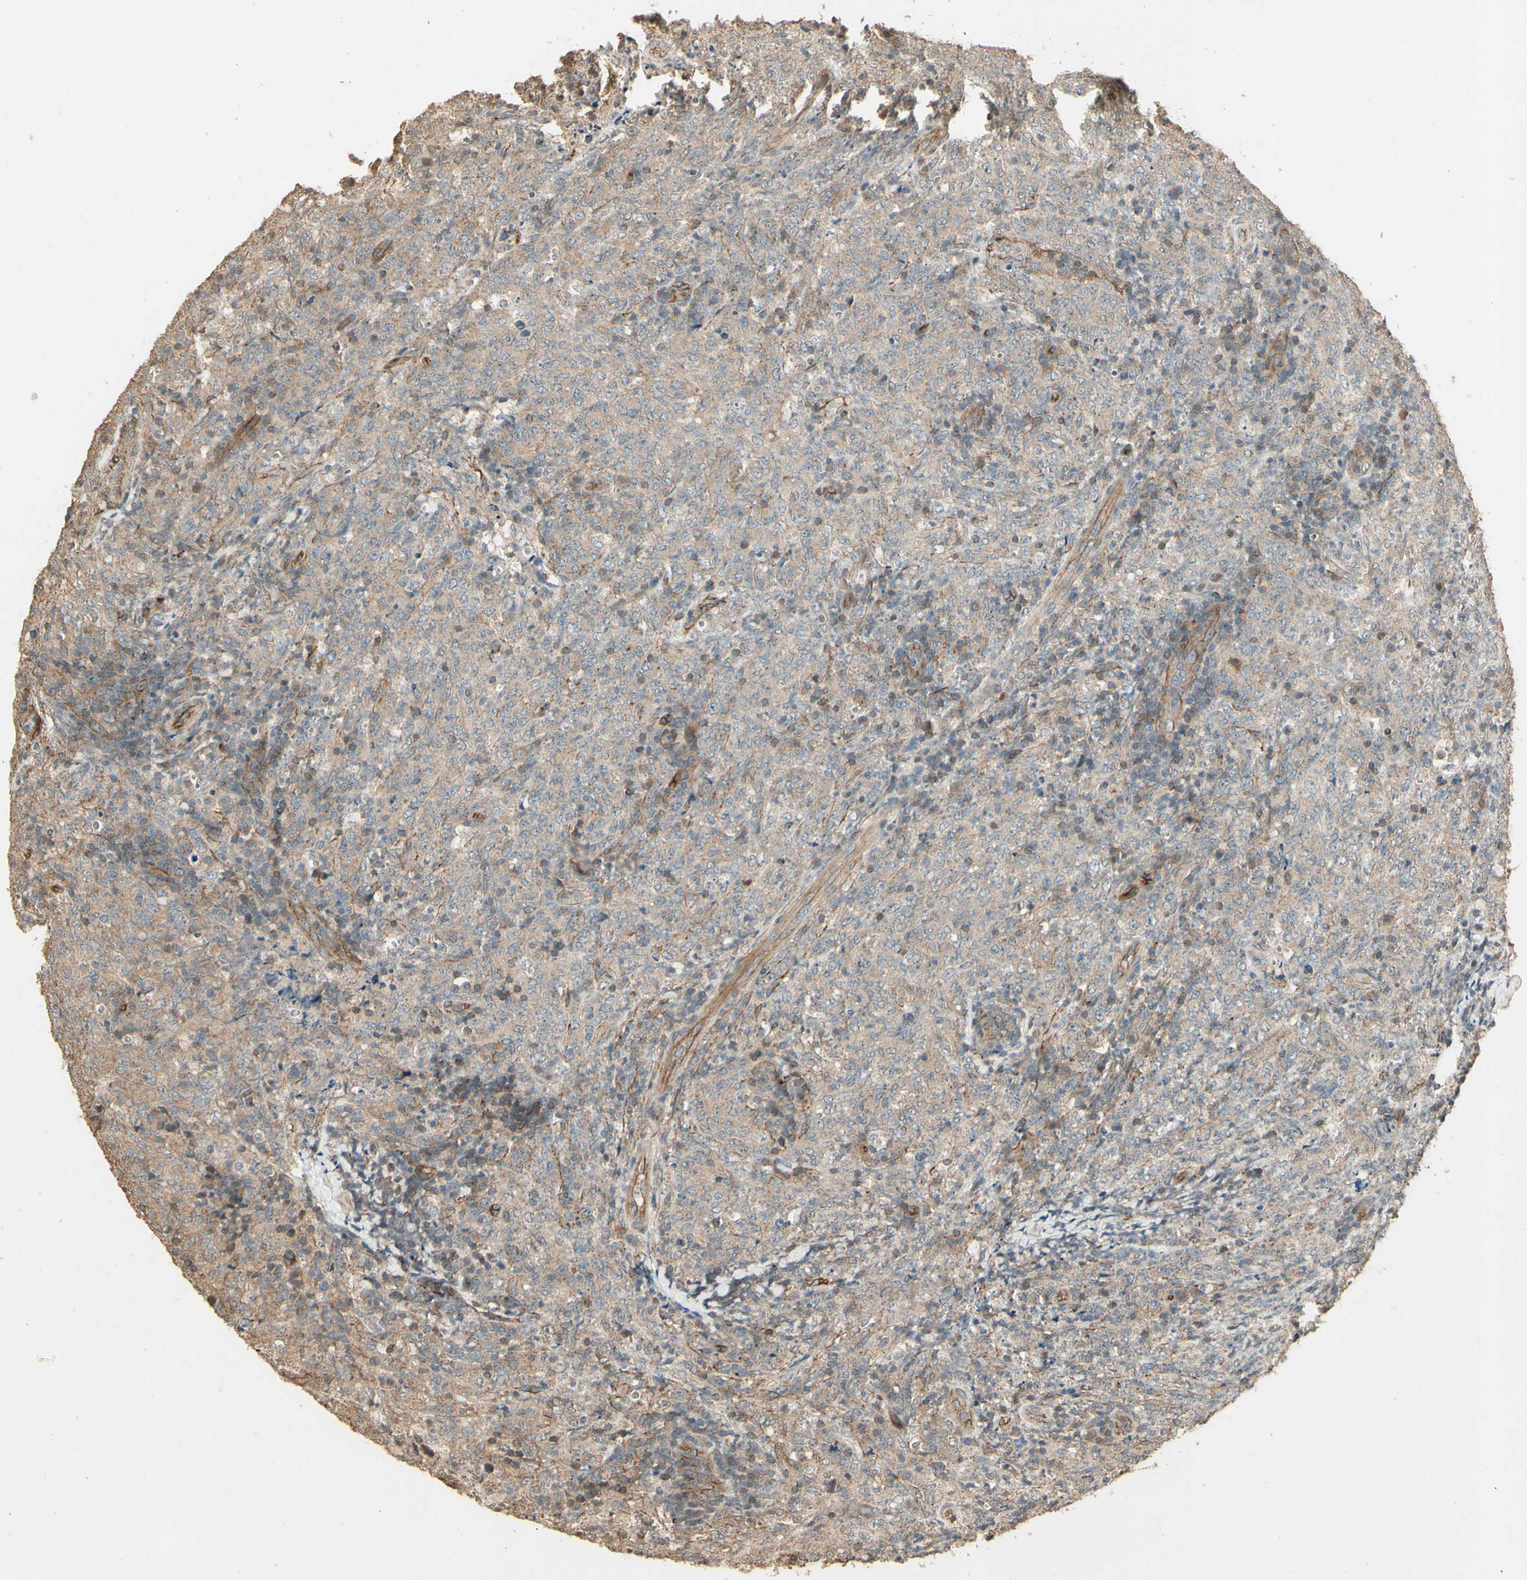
{"staining": {"intensity": "weak", "quantity": "25%-75%", "location": "cytoplasmic/membranous"}, "tissue": "lymphoma", "cell_type": "Tumor cells", "image_type": "cancer", "snomed": [{"axis": "morphology", "description": "Malignant lymphoma, non-Hodgkin's type, High grade"}, {"axis": "topography", "description": "Tonsil"}], "caption": "Immunohistochemical staining of human high-grade malignant lymphoma, non-Hodgkin's type demonstrates low levels of weak cytoplasmic/membranous protein staining in about 25%-75% of tumor cells. (Brightfield microscopy of DAB IHC at high magnification).", "gene": "RNF180", "patient": {"sex": "female", "age": 36}}